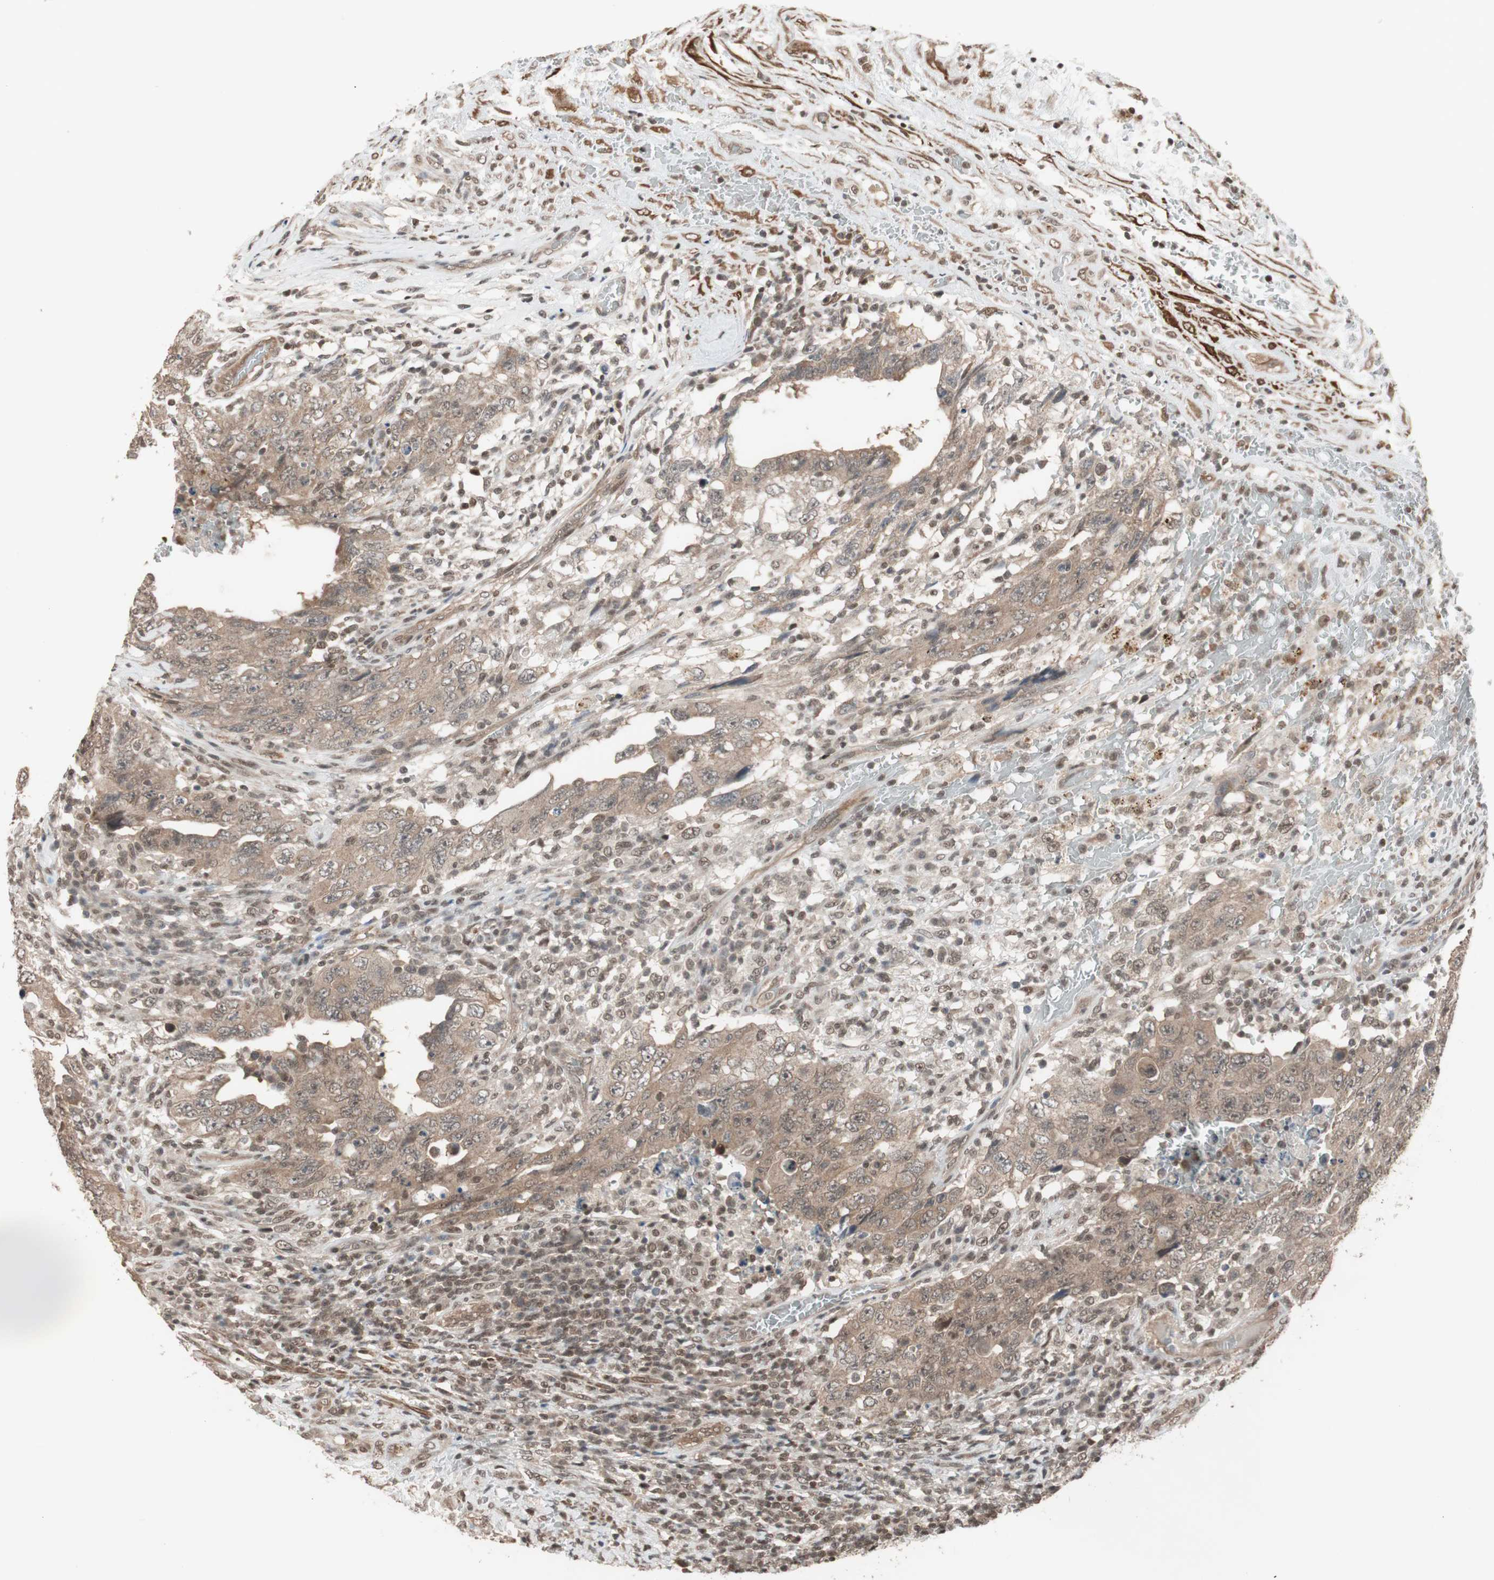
{"staining": {"intensity": "moderate", "quantity": ">75%", "location": "cytoplasmic/membranous"}, "tissue": "testis cancer", "cell_type": "Tumor cells", "image_type": "cancer", "snomed": [{"axis": "morphology", "description": "Carcinoma, Embryonal, NOS"}, {"axis": "topography", "description": "Testis"}], "caption": "This image demonstrates embryonal carcinoma (testis) stained with immunohistochemistry (IHC) to label a protein in brown. The cytoplasmic/membranous of tumor cells show moderate positivity for the protein. Nuclei are counter-stained blue.", "gene": "DRAP1", "patient": {"sex": "male", "age": 26}}